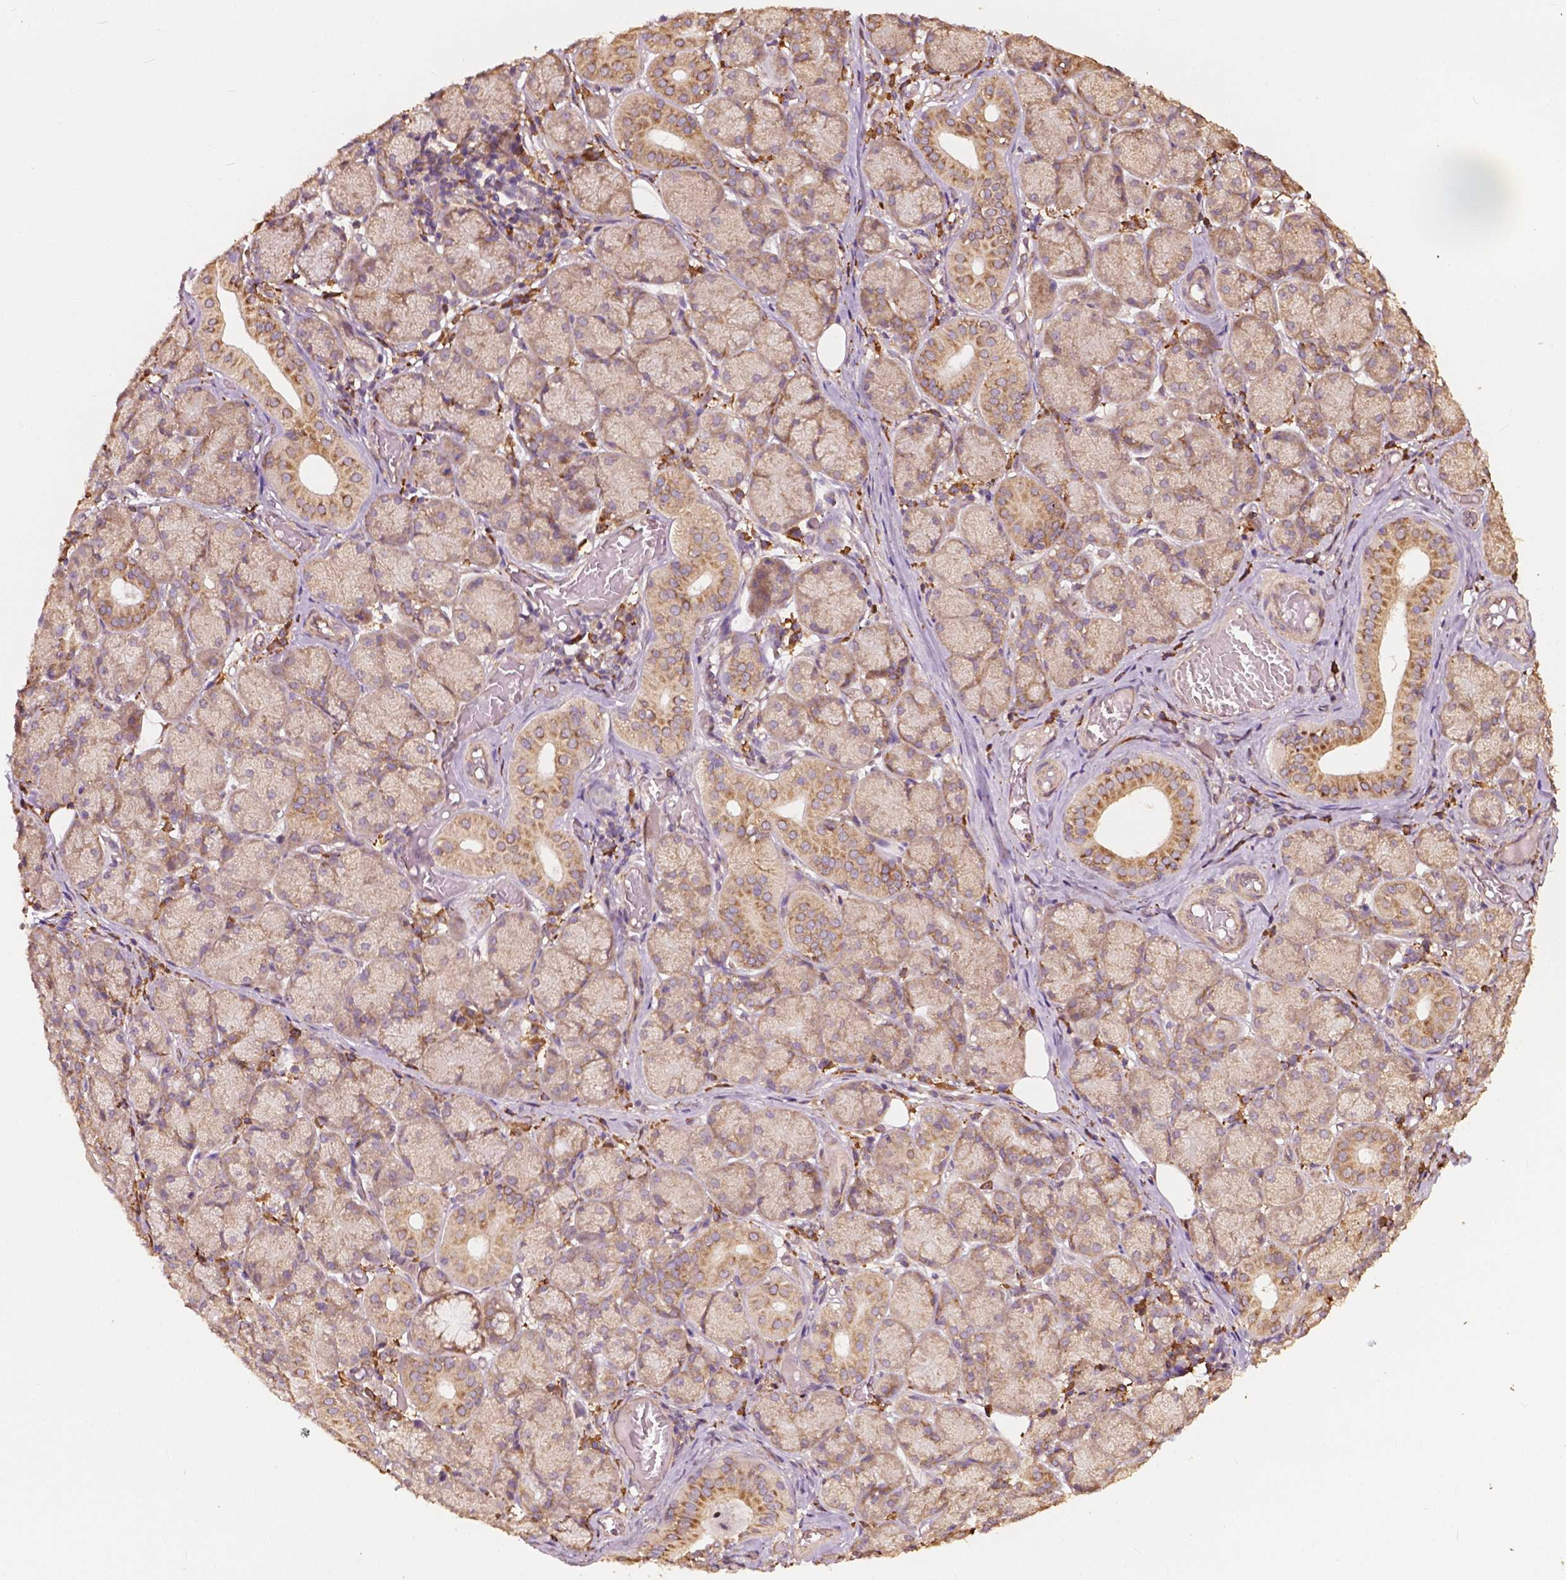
{"staining": {"intensity": "moderate", "quantity": "25%-75%", "location": "cytoplasmic/membranous"}, "tissue": "salivary gland", "cell_type": "Glandular cells", "image_type": "normal", "snomed": [{"axis": "morphology", "description": "Normal tissue, NOS"}, {"axis": "topography", "description": "Salivary gland"}, {"axis": "topography", "description": "Peripheral nerve tissue"}], "caption": "A medium amount of moderate cytoplasmic/membranous positivity is appreciated in approximately 25%-75% of glandular cells in benign salivary gland. Nuclei are stained in blue.", "gene": "G3BP1", "patient": {"sex": "female", "age": 24}}